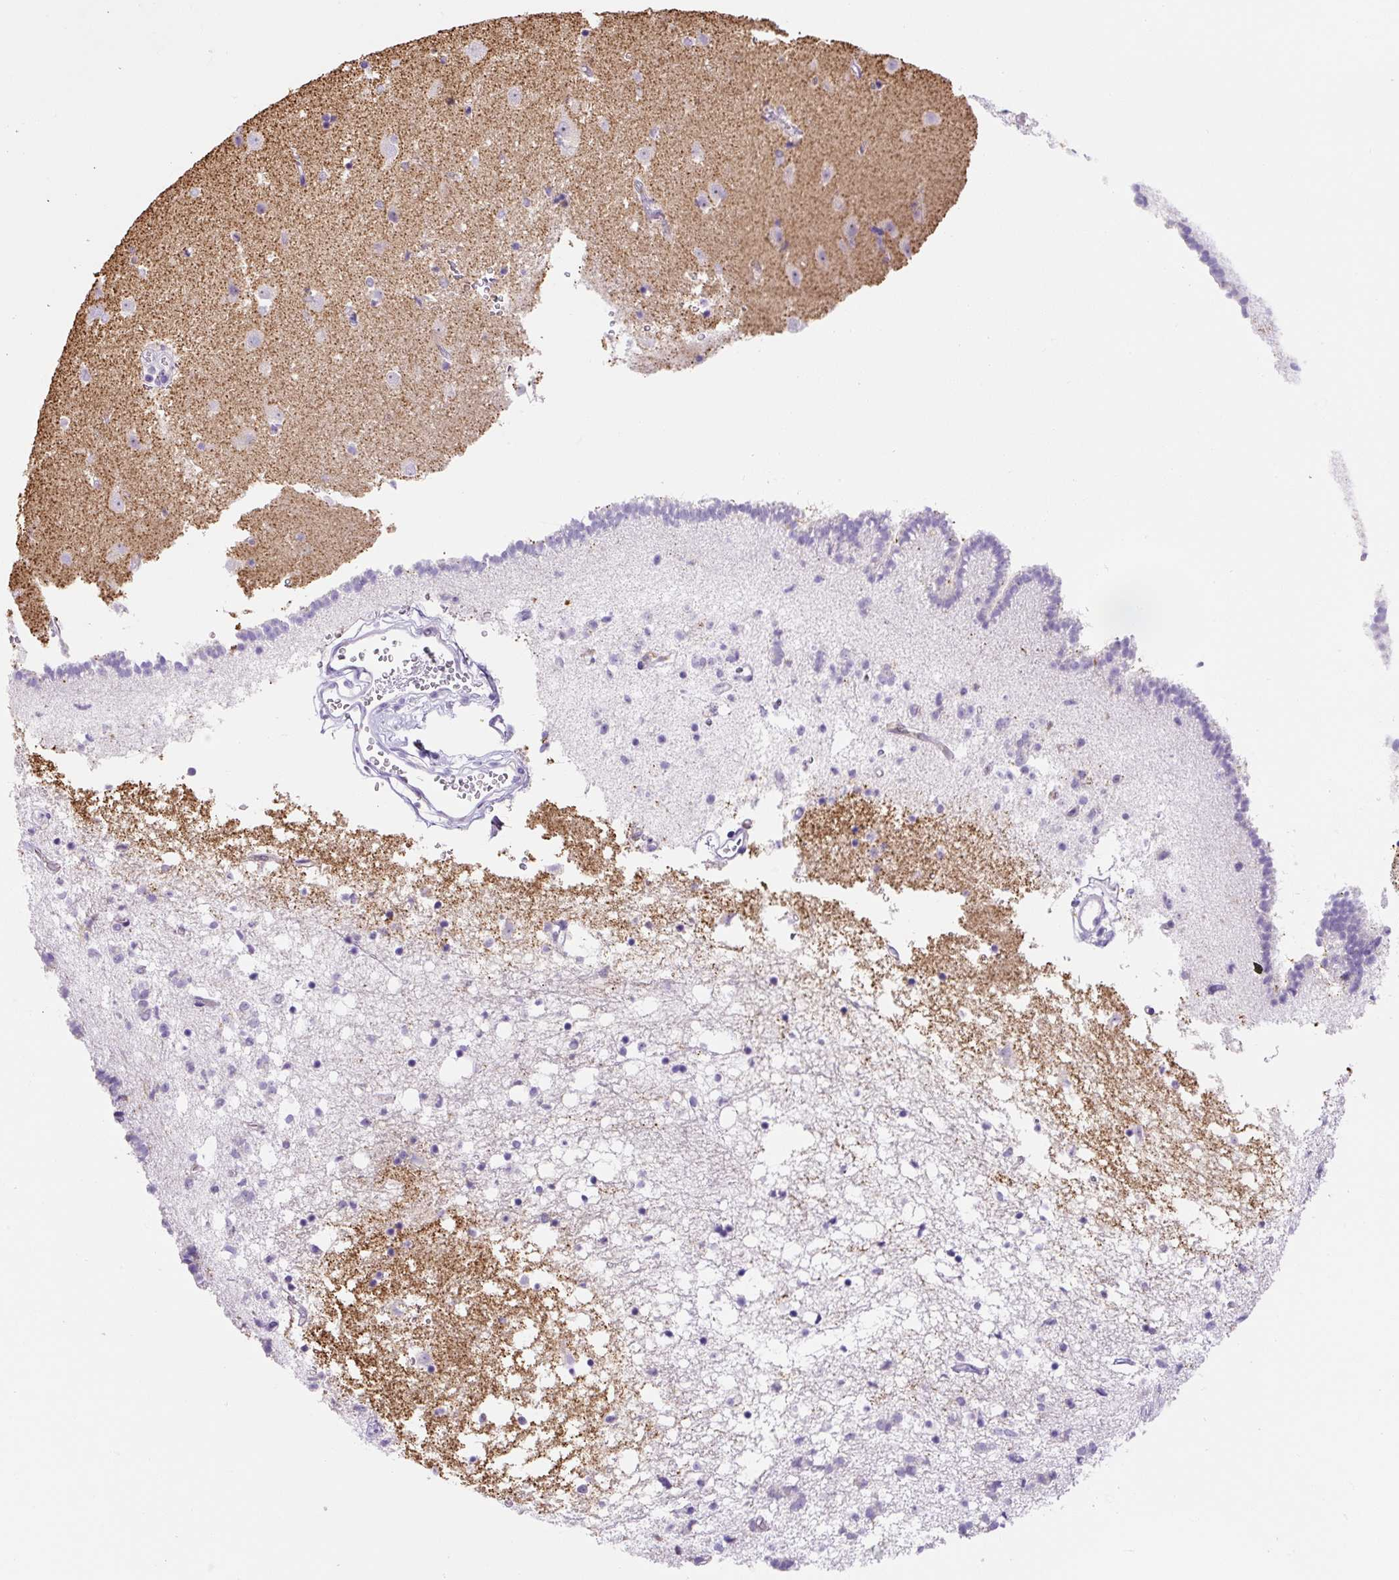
{"staining": {"intensity": "negative", "quantity": "none", "location": "none"}, "tissue": "caudate", "cell_type": "Glial cells", "image_type": "normal", "snomed": [{"axis": "morphology", "description": "Normal tissue, NOS"}, {"axis": "topography", "description": "Lateral ventricle wall"}], "caption": "This is an immunohistochemistry histopathology image of benign caudate. There is no expression in glial cells.", "gene": "ASB4", "patient": {"sex": "male", "age": 58}}